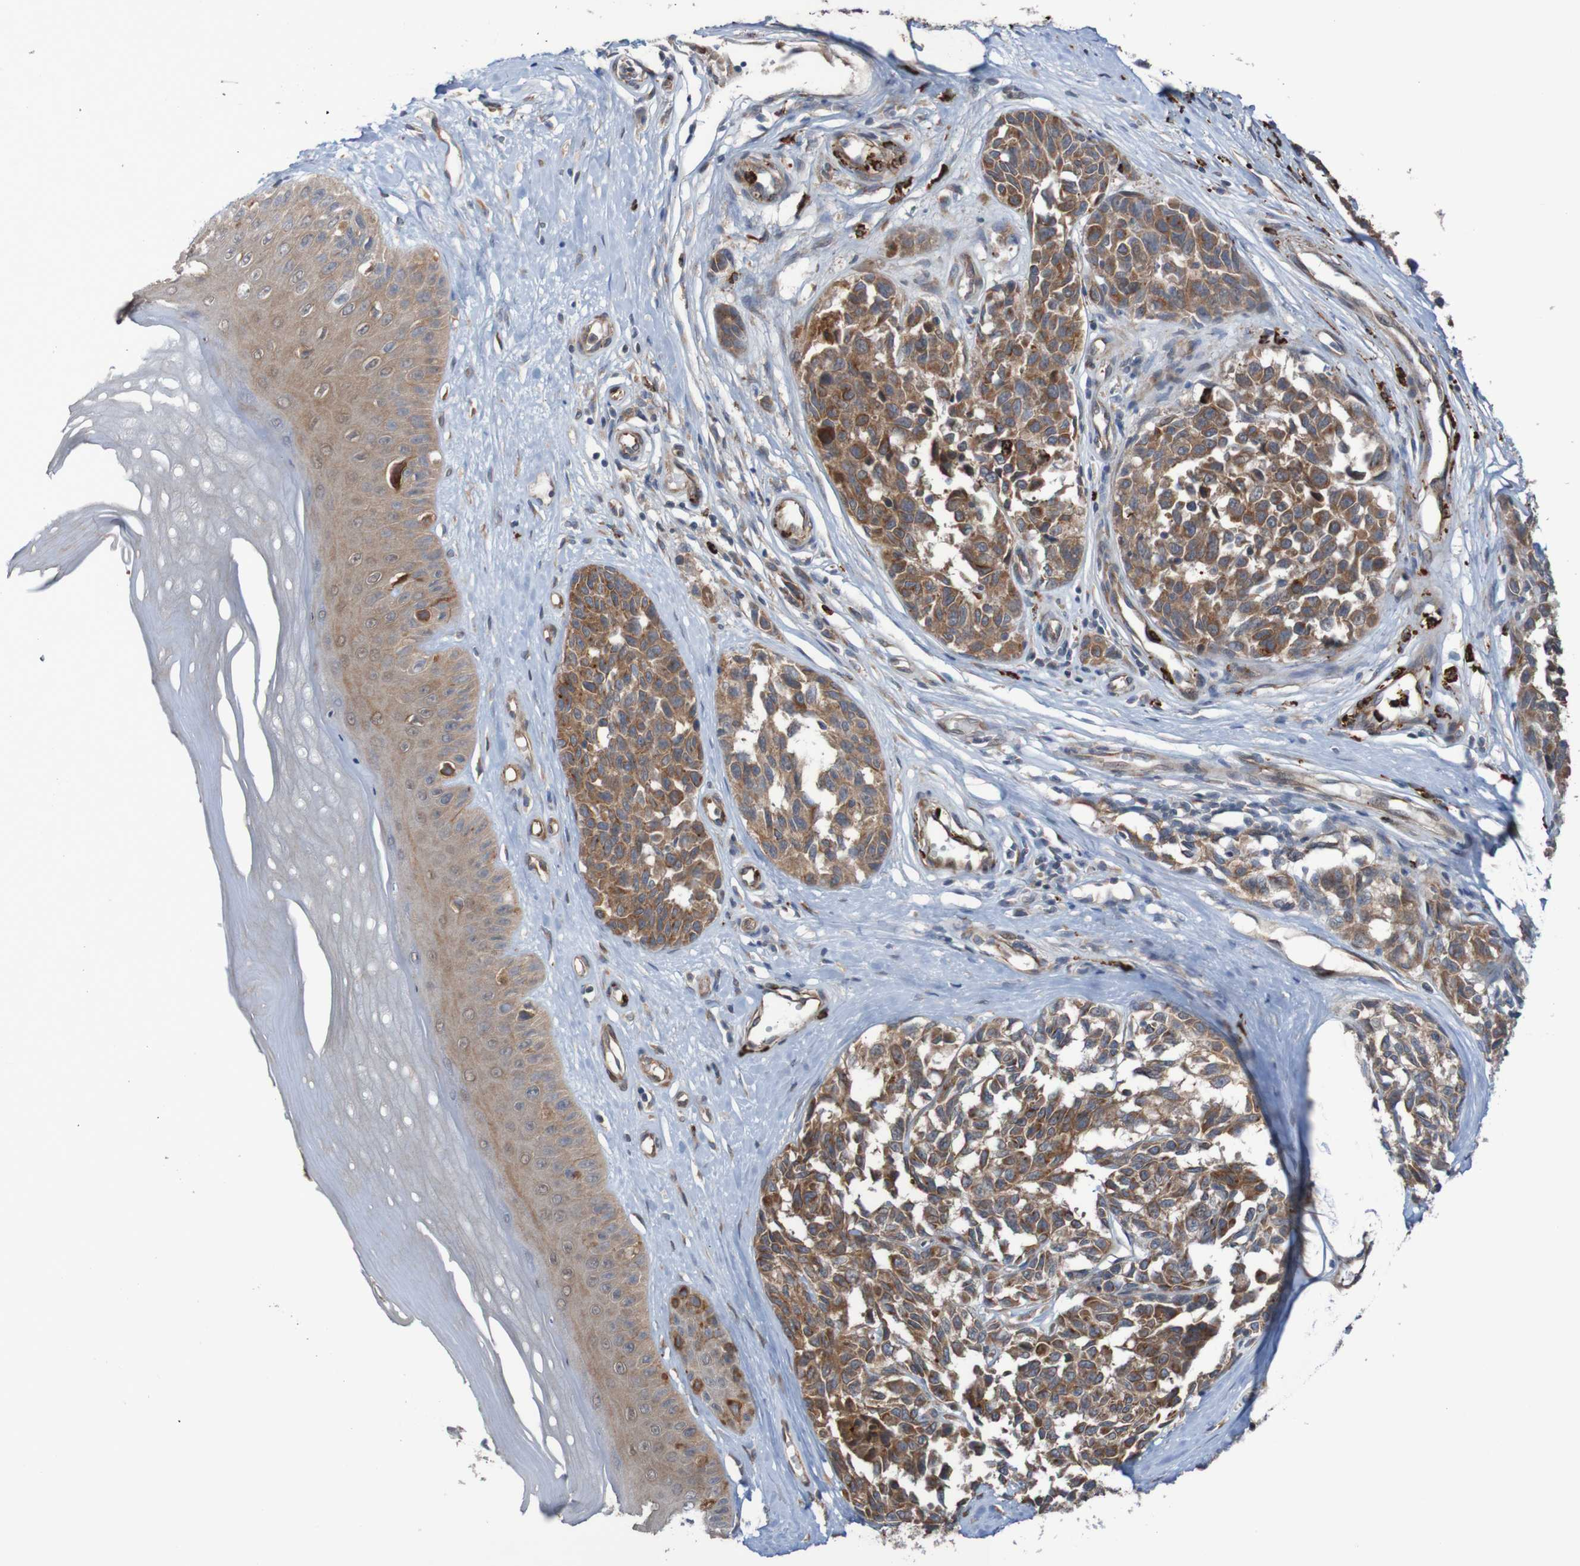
{"staining": {"intensity": "moderate", "quantity": ">75%", "location": "cytoplasmic/membranous"}, "tissue": "melanoma", "cell_type": "Tumor cells", "image_type": "cancer", "snomed": [{"axis": "morphology", "description": "Malignant melanoma, NOS"}, {"axis": "topography", "description": "Skin"}], "caption": "This photomicrograph reveals IHC staining of melanoma, with medium moderate cytoplasmic/membranous expression in about >75% of tumor cells.", "gene": "ST8SIA6", "patient": {"sex": "female", "age": 64}}